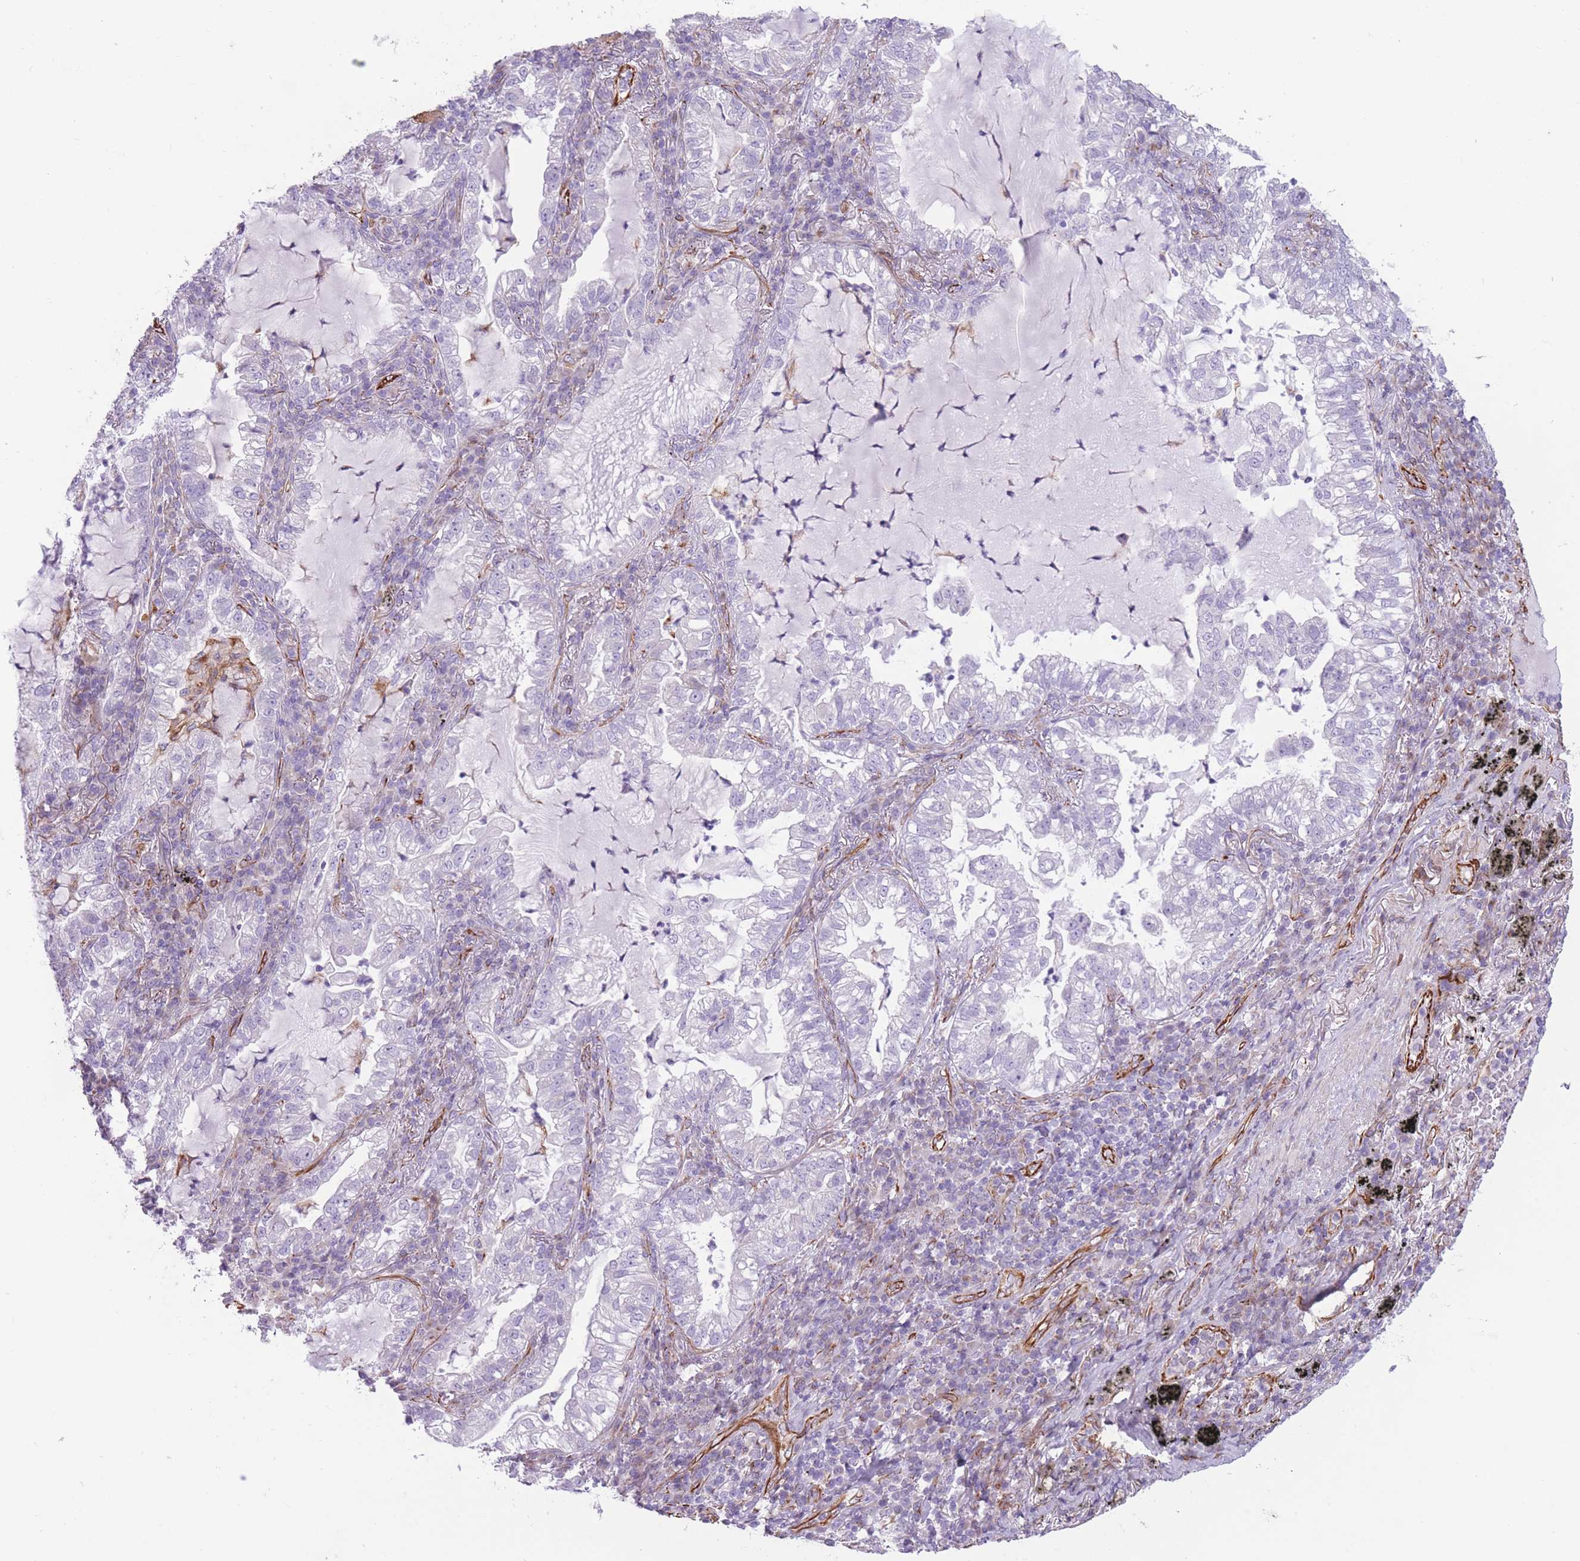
{"staining": {"intensity": "negative", "quantity": "none", "location": "none"}, "tissue": "lung cancer", "cell_type": "Tumor cells", "image_type": "cancer", "snomed": [{"axis": "morphology", "description": "Adenocarcinoma, NOS"}, {"axis": "topography", "description": "Lung"}], "caption": "The image displays no staining of tumor cells in lung adenocarcinoma.", "gene": "PTCD1", "patient": {"sex": "female", "age": 73}}